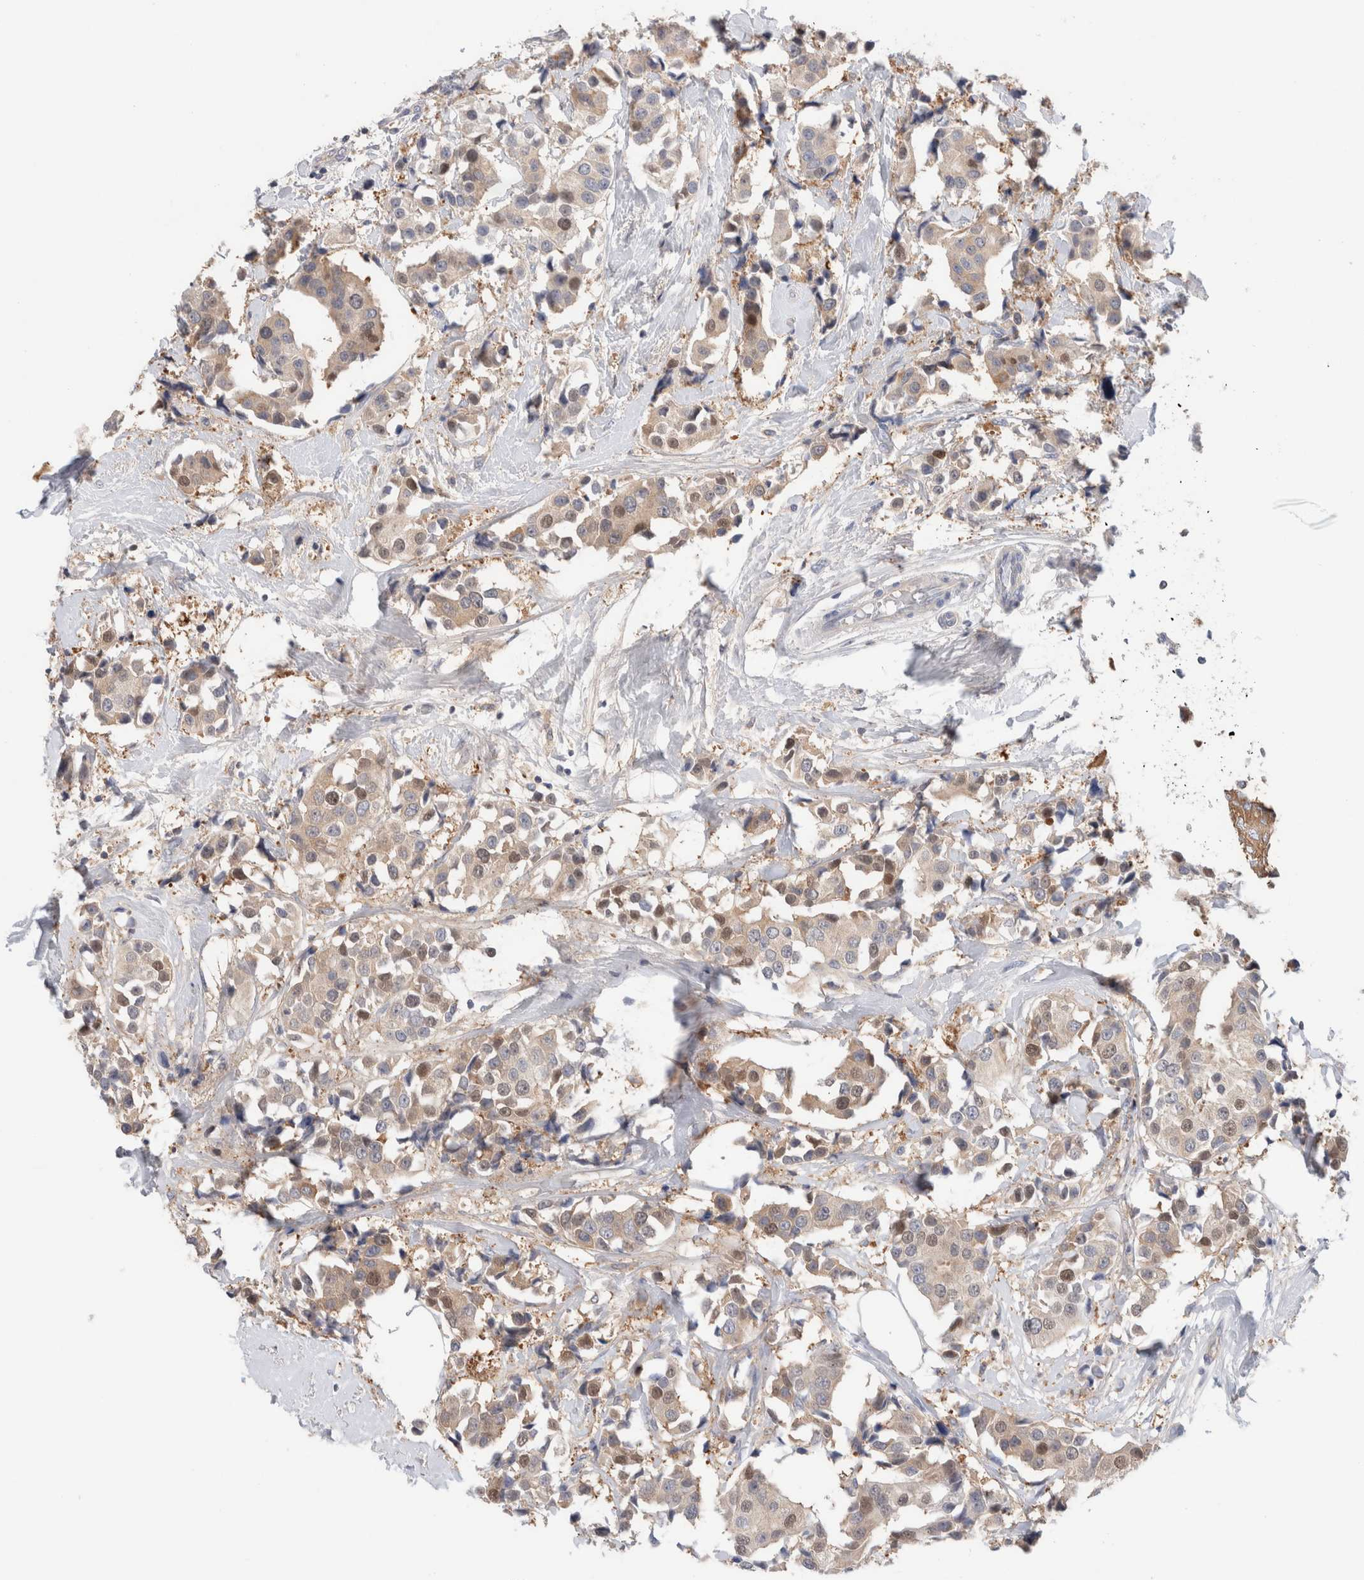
{"staining": {"intensity": "moderate", "quantity": ">75%", "location": "cytoplasmic/membranous,nuclear"}, "tissue": "breast cancer", "cell_type": "Tumor cells", "image_type": "cancer", "snomed": [{"axis": "morphology", "description": "Normal tissue, NOS"}, {"axis": "morphology", "description": "Duct carcinoma"}, {"axis": "topography", "description": "Breast"}], "caption": "A histopathology image showing moderate cytoplasmic/membranous and nuclear expression in approximately >75% of tumor cells in breast cancer (infiltrating ductal carcinoma), as visualized by brown immunohistochemical staining.", "gene": "KLHL14", "patient": {"sex": "female", "age": 39}}